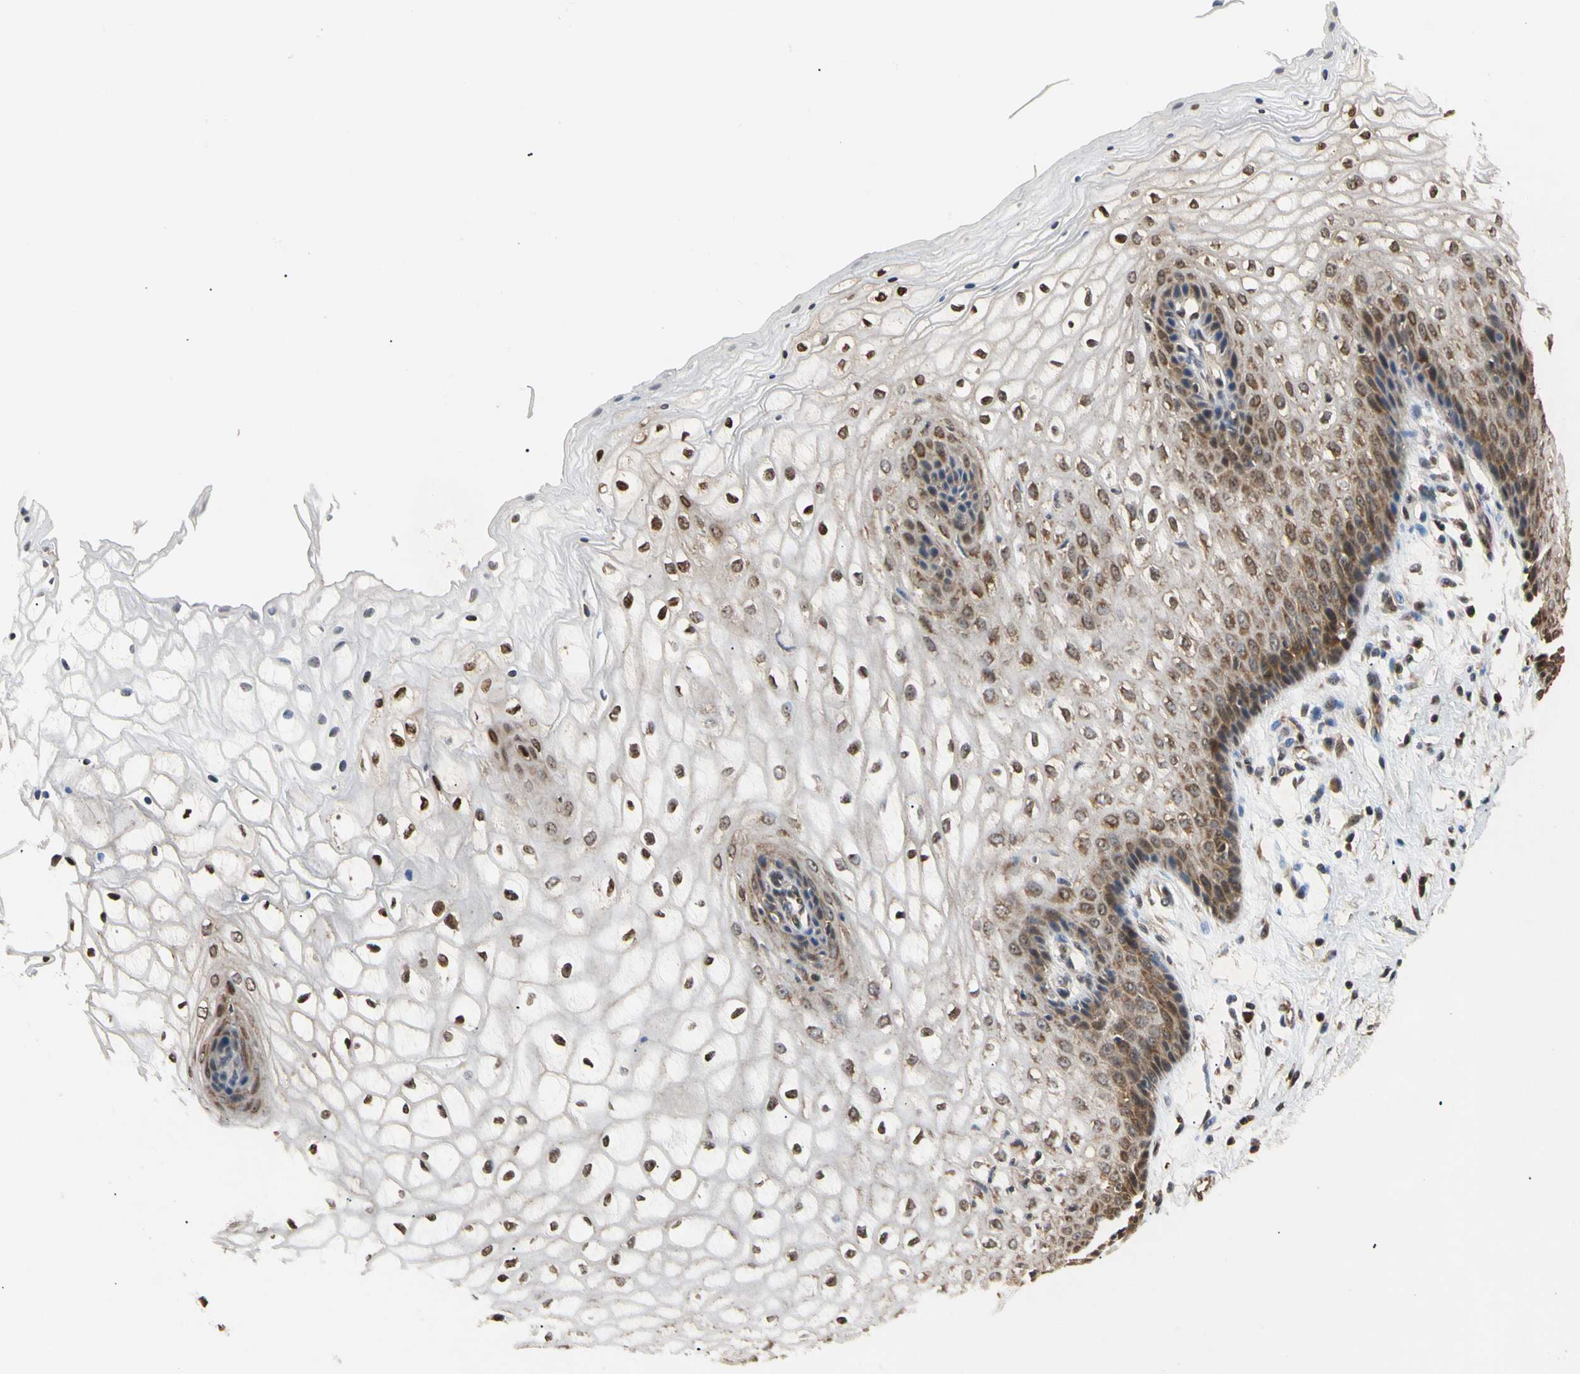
{"staining": {"intensity": "strong", "quantity": "25%-75%", "location": "cytoplasmic/membranous,nuclear"}, "tissue": "vagina", "cell_type": "Squamous epithelial cells", "image_type": "normal", "snomed": [{"axis": "morphology", "description": "Normal tissue, NOS"}, {"axis": "topography", "description": "Vagina"}], "caption": "Benign vagina displays strong cytoplasmic/membranous,nuclear expression in about 25%-75% of squamous epithelial cells.", "gene": "EIF1AX", "patient": {"sex": "female", "age": 34}}